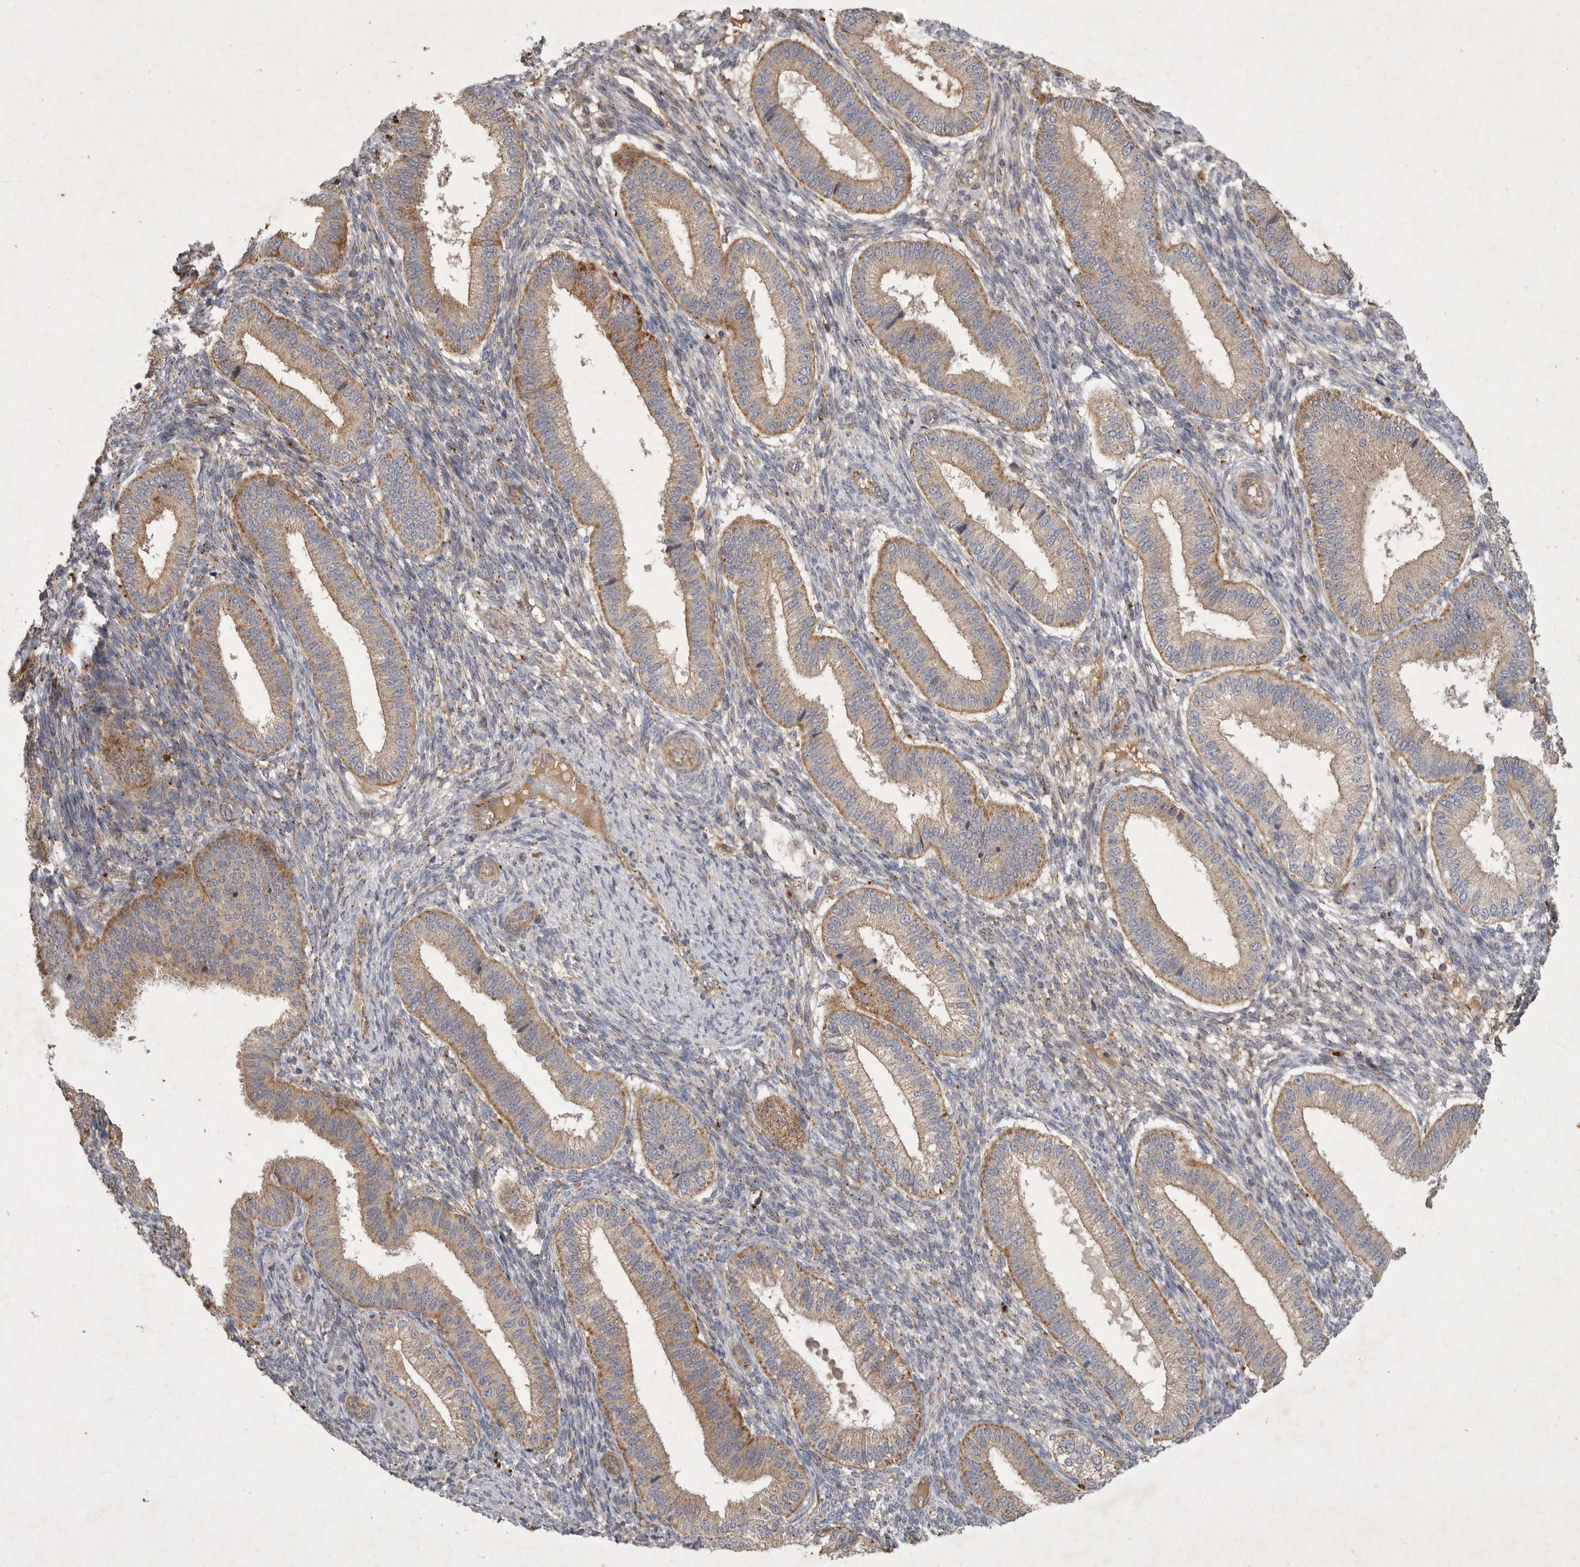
{"staining": {"intensity": "moderate", "quantity": "25%-75%", "location": "cytoplasmic/membranous"}, "tissue": "endometrium", "cell_type": "Cells in endometrial stroma", "image_type": "normal", "snomed": [{"axis": "morphology", "description": "Normal tissue, NOS"}, {"axis": "topography", "description": "Endometrium"}], "caption": "A histopathology image of endometrium stained for a protein shows moderate cytoplasmic/membranous brown staining in cells in endometrial stroma.", "gene": "MRPL41", "patient": {"sex": "female", "age": 39}}